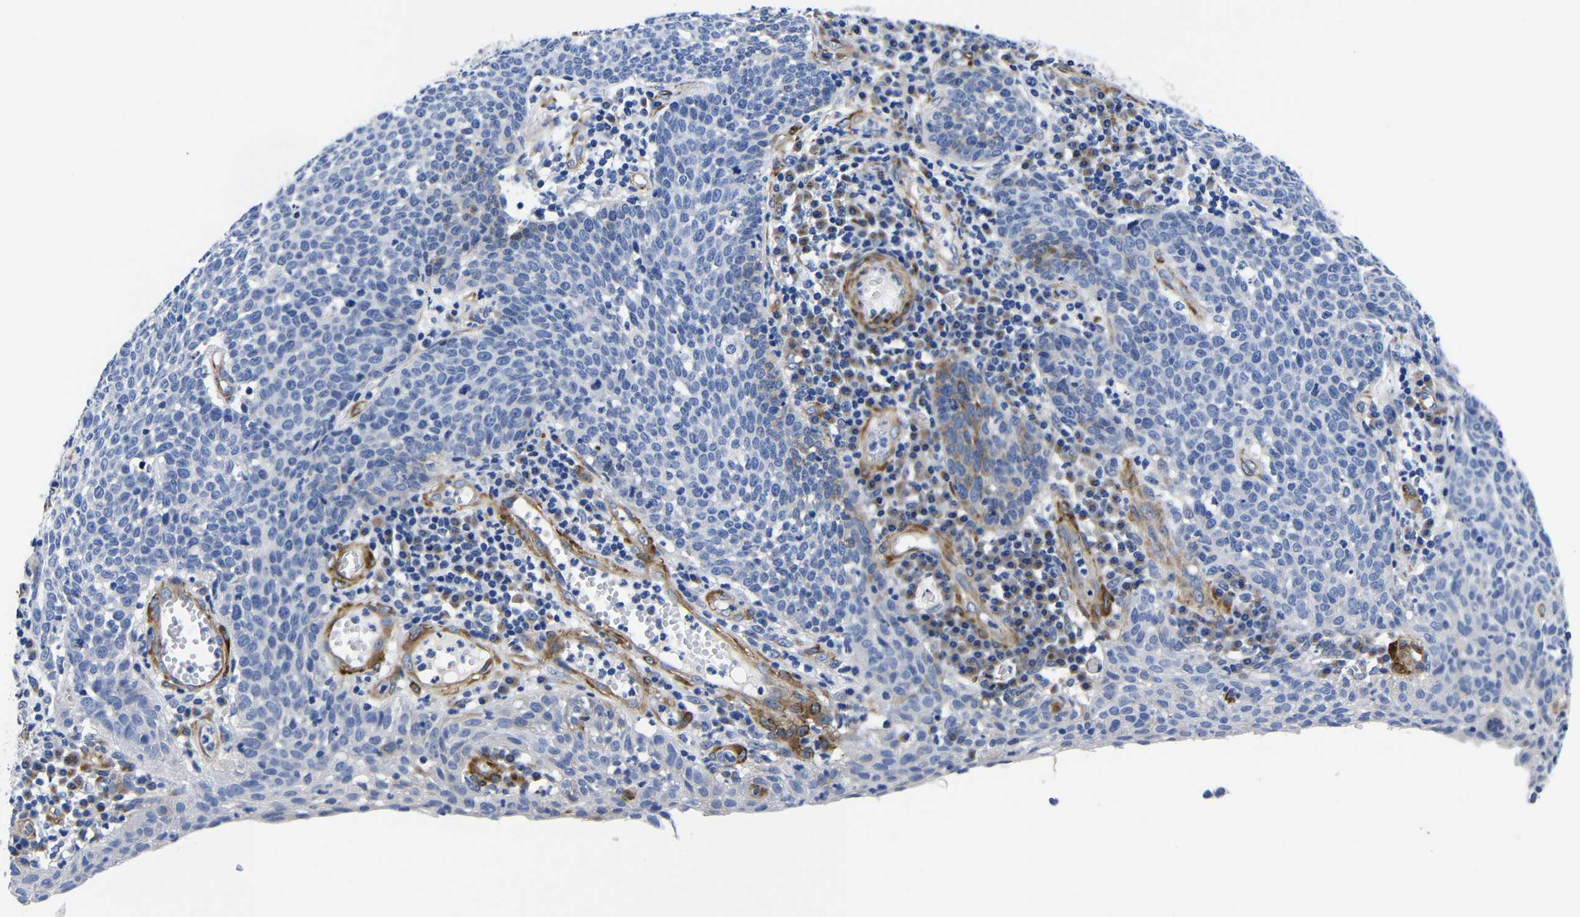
{"staining": {"intensity": "negative", "quantity": "none", "location": "none"}, "tissue": "cervical cancer", "cell_type": "Tumor cells", "image_type": "cancer", "snomed": [{"axis": "morphology", "description": "Squamous cell carcinoma, NOS"}, {"axis": "topography", "description": "Cervix"}], "caption": "A histopathology image of cervical squamous cell carcinoma stained for a protein exhibits no brown staining in tumor cells. (DAB IHC, high magnification).", "gene": "LRIG1", "patient": {"sex": "female", "age": 34}}